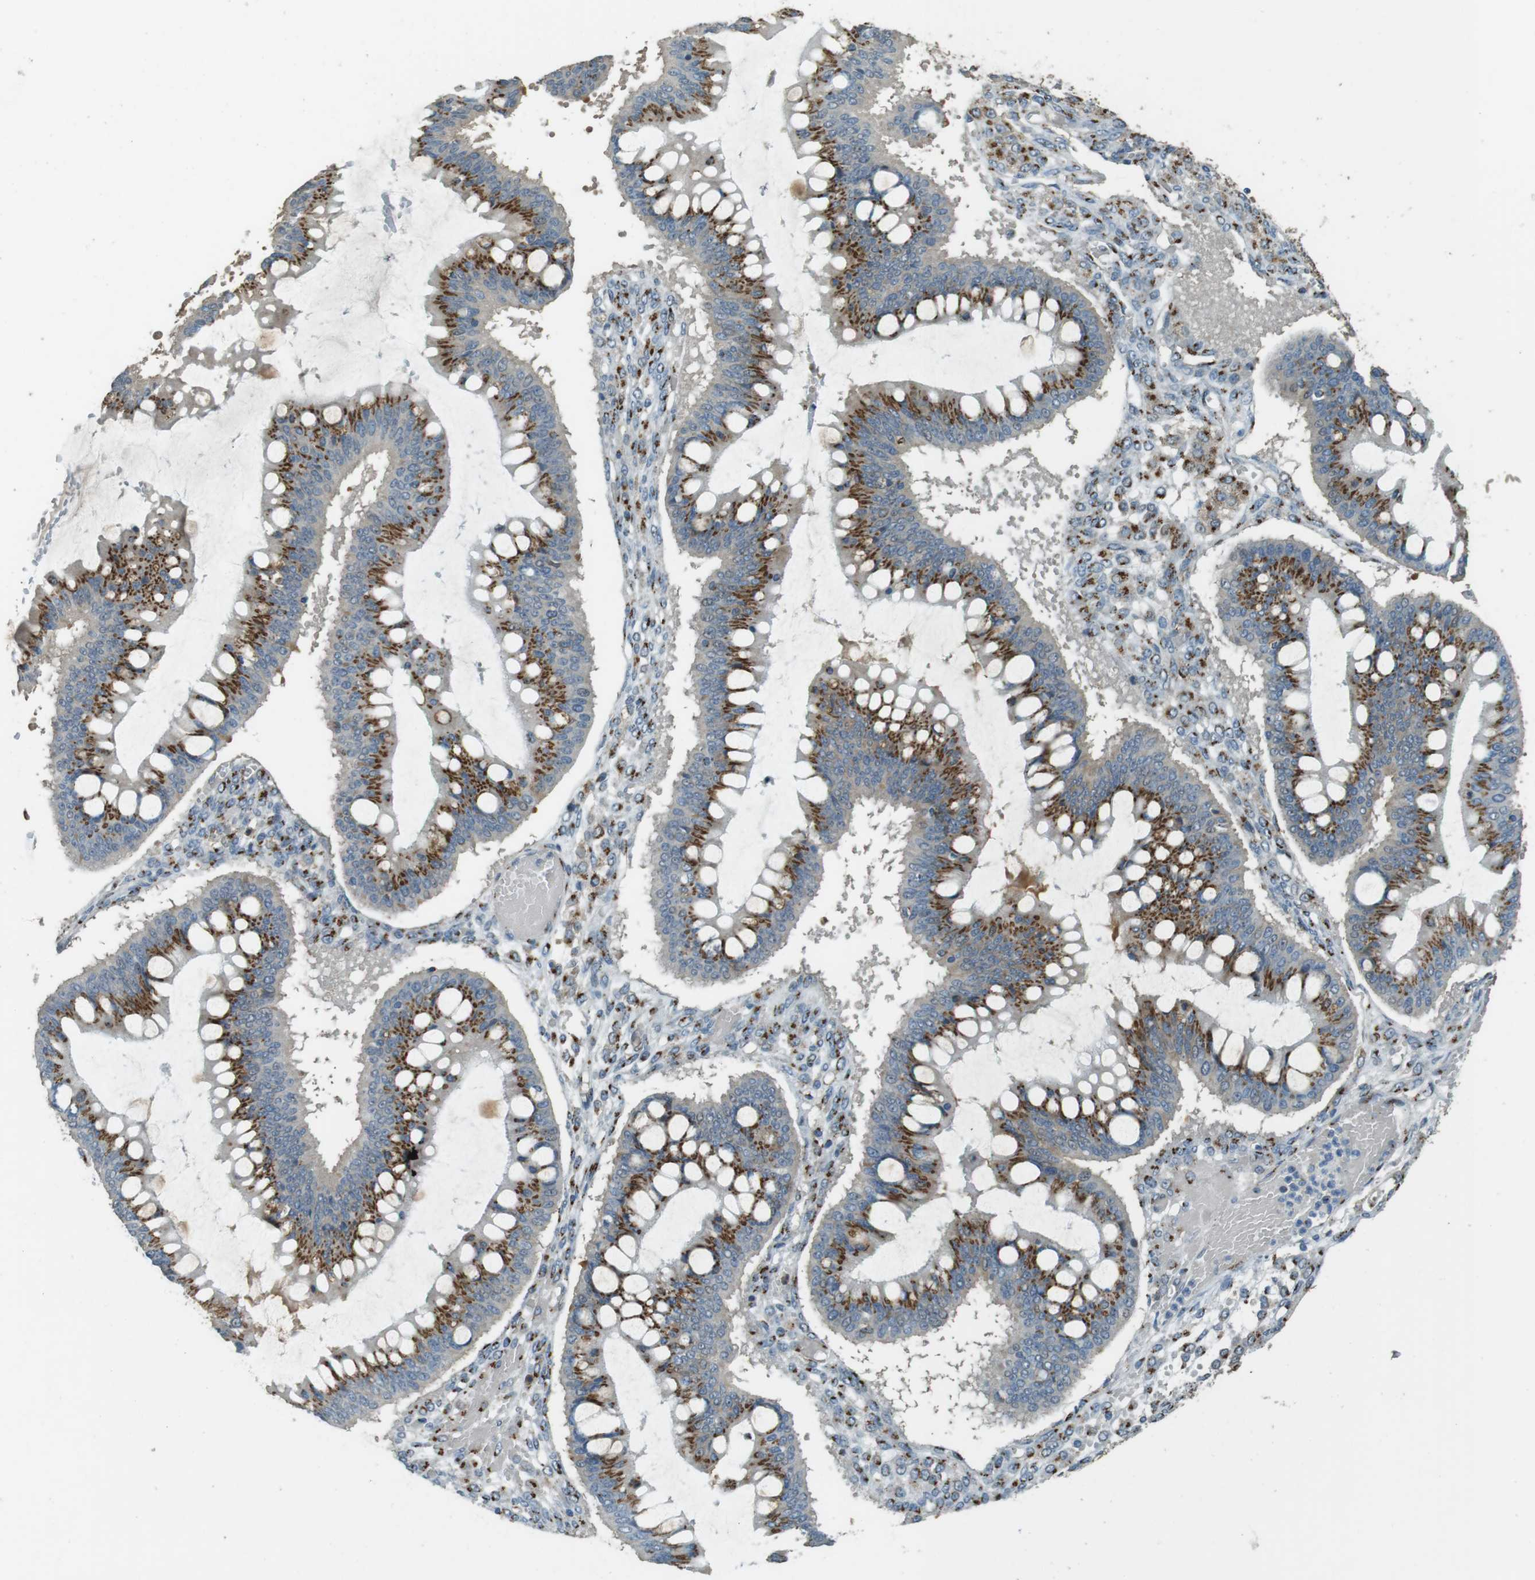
{"staining": {"intensity": "moderate", "quantity": ">75%", "location": "cytoplasmic/membranous"}, "tissue": "ovarian cancer", "cell_type": "Tumor cells", "image_type": "cancer", "snomed": [{"axis": "morphology", "description": "Cystadenocarcinoma, mucinous, NOS"}, {"axis": "topography", "description": "Ovary"}], "caption": "Moderate cytoplasmic/membranous expression is appreciated in approximately >75% of tumor cells in ovarian cancer (mucinous cystadenocarcinoma). Using DAB (3,3'-diaminobenzidine) (brown) and hematoxylin (blue) stains, captured at high magnification using brightfield microscopy.", "gene": "TMEM115", "patient": {"sex": "female", "age": 73}}